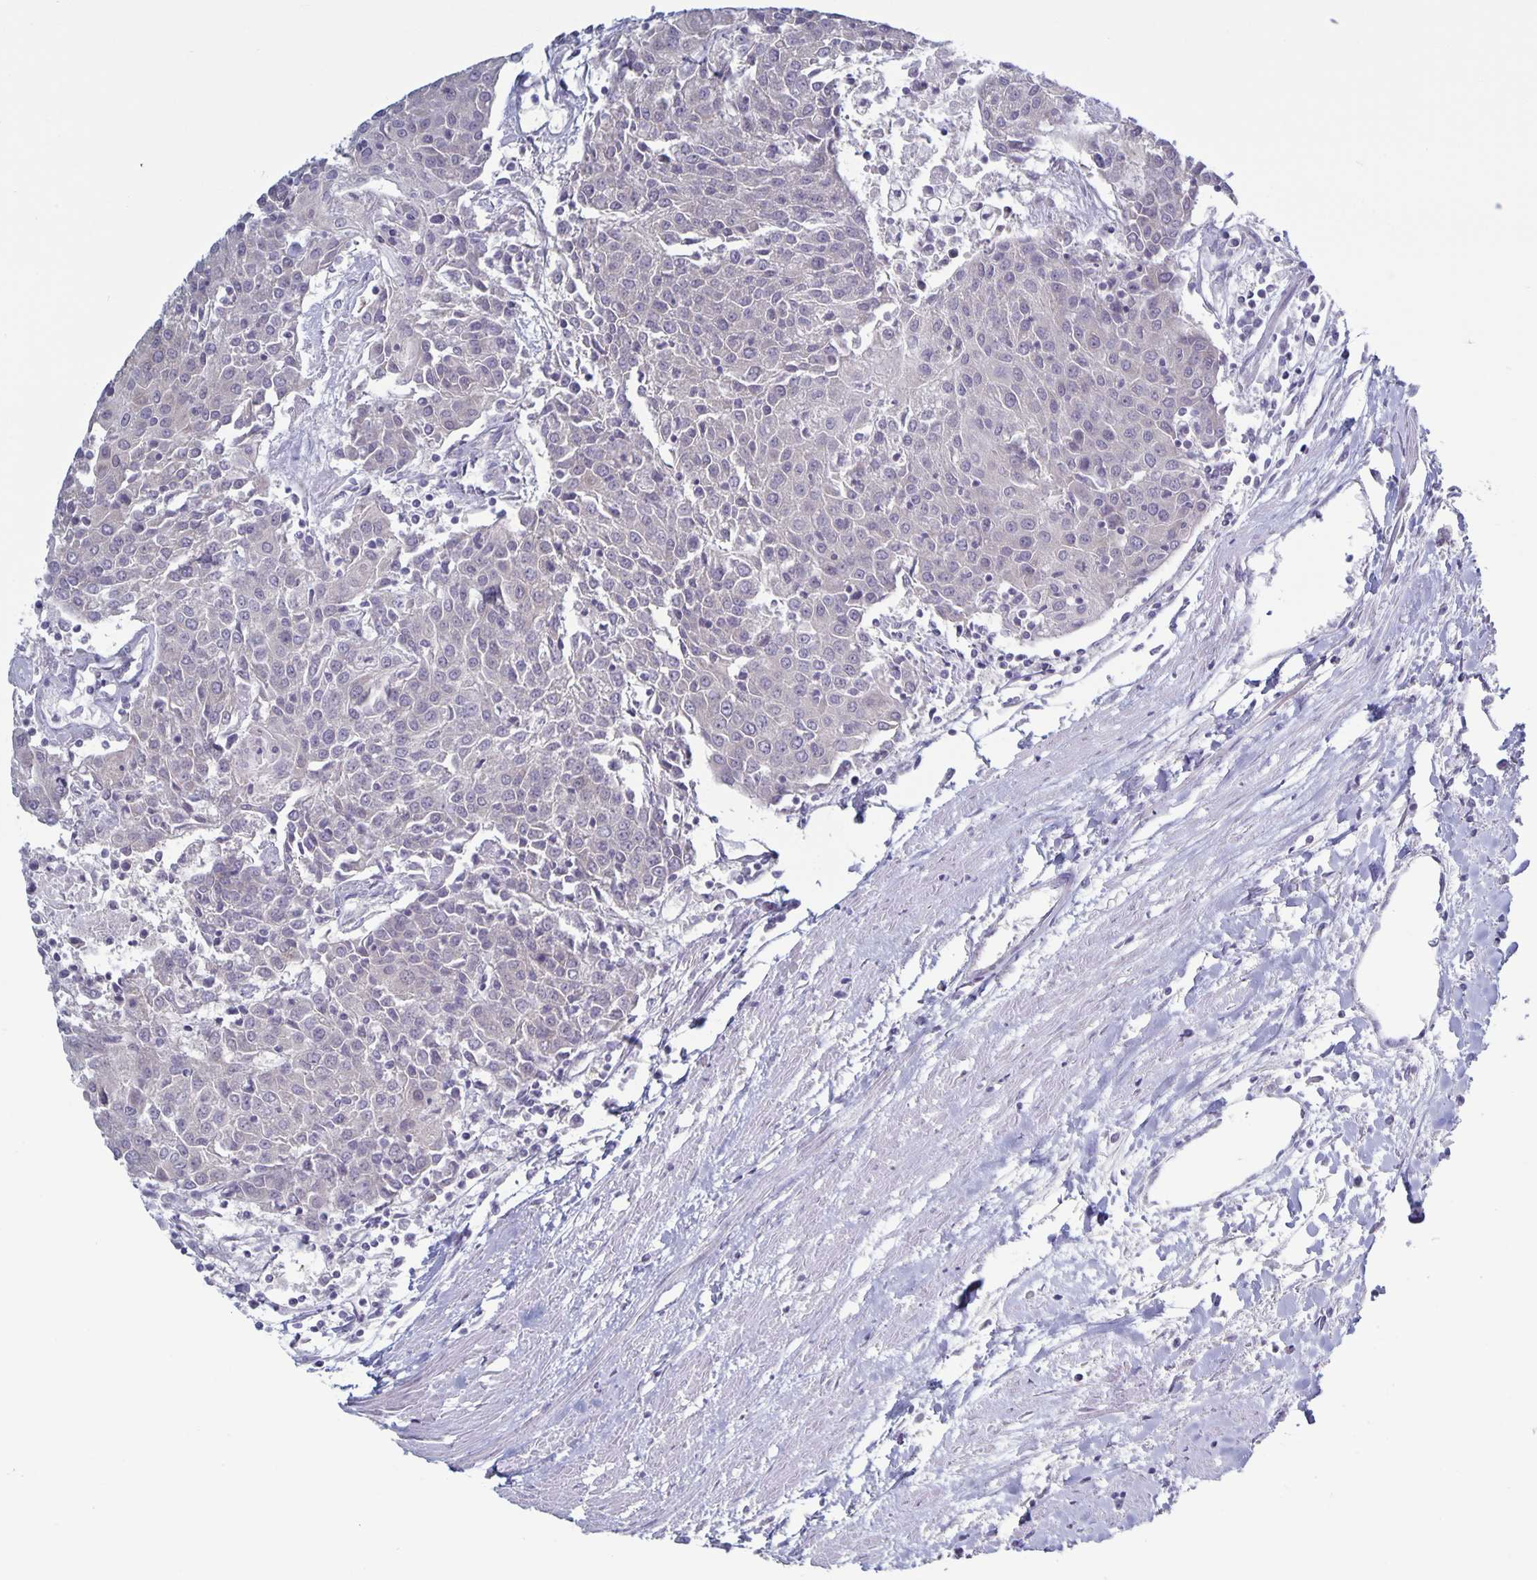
{"staining": {"intensity": "negative", "quantity": "none", "location": "none"}, "tissue": "urothelial cancer", "cell_type": "Tumor cells", "image_type": "cancer", "snomed": [{"axis": "morphology", "description": "Urothelial carcinoma, High grade"}, {"axis": "topography", "description": "Urinary bladder"}], "caption": "There is no significant positivity in tumor cells of high-grade urothelial carcinoma. The staining was performed using DAB to visualize the protein expression in brown, while the nuclei were stained in blue with hematoxylin (Magnification: 20x).", "gene": "PLCB3", "patient": {"sex": "female", "age": 85}}